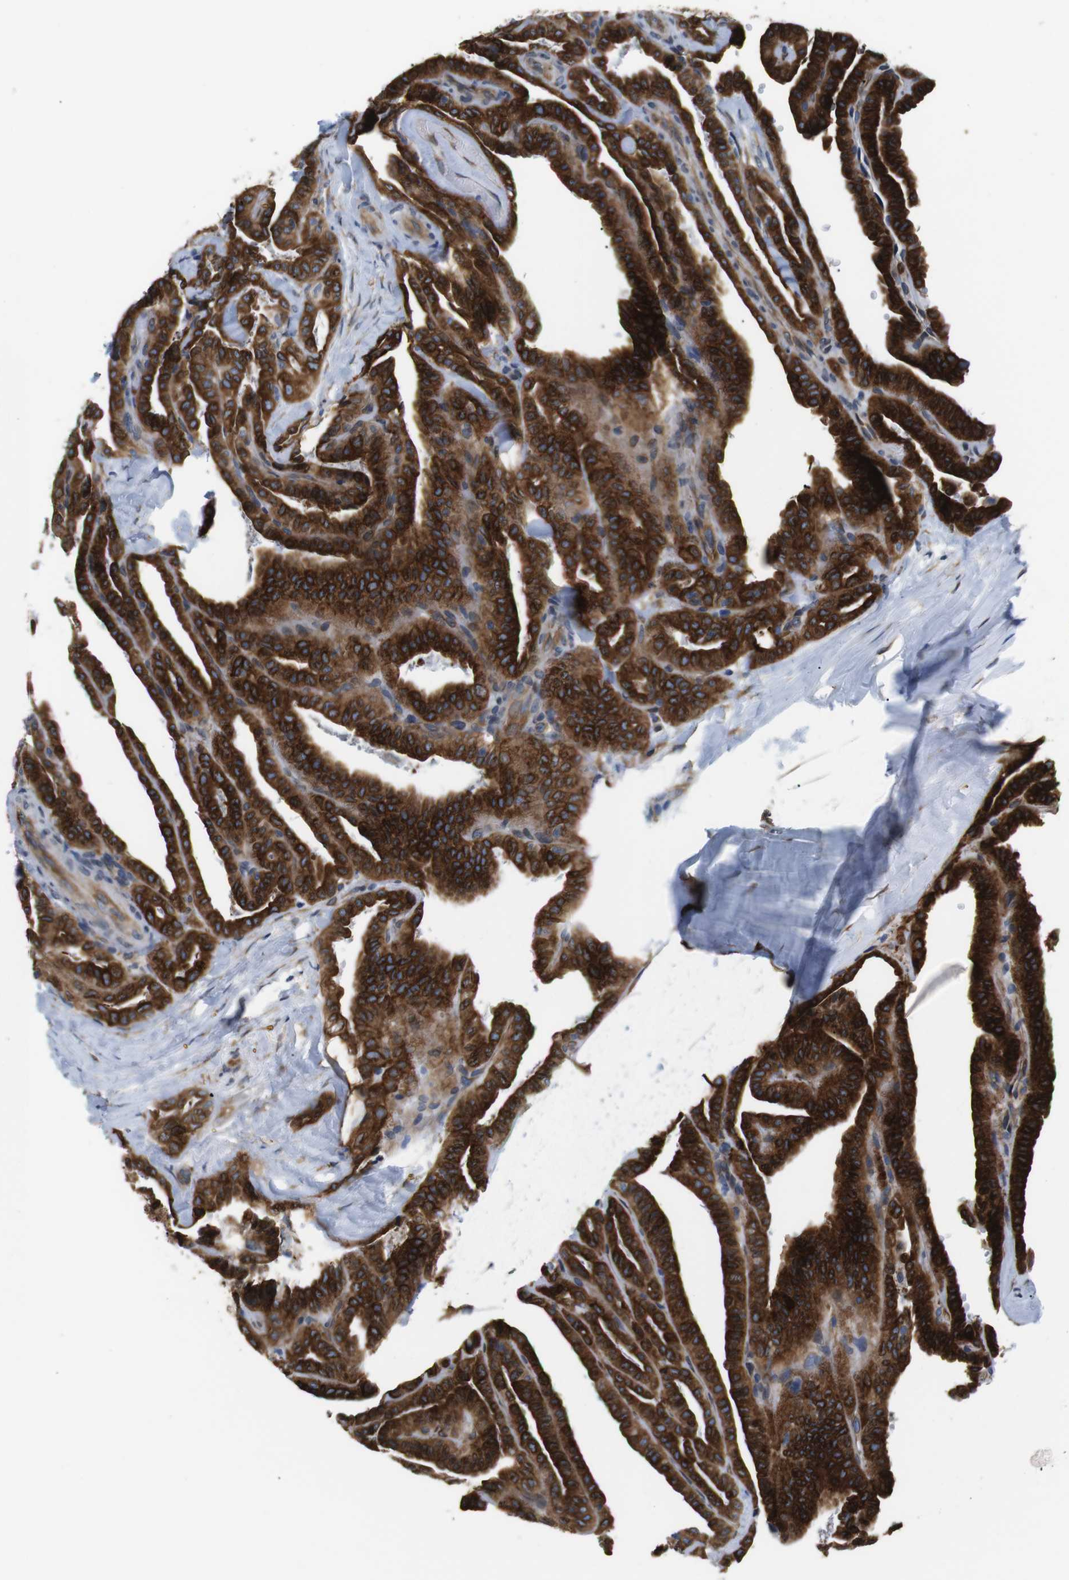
{"staining": {"intensity": "strong", "quantity": ">75%", "location": "cytoplasmic/membranous"}, "tissue": "thyroid cancer", "cell_type": "Tumor cells", "image_type": "cancer", "snomed": [{"axis": "morphology", "description": "Papillary adenocarcinoma, NOS"}, {"axis": "topography", "description": "Thyroid gland"}], "caption": "Immunohistochemical staining of thyroid cancer exhibits strong cytoplasmic/membranous protein expression in about >75% of tumor cells. The protein of interest is stained brown, and the nuclei are stained in blue (DAB (3,3'-diaminobenzidine) IHC with brightfield microscopy, high magnification).", "gene": "HACD3", "patient": {"sex": "male", "age": 77}}